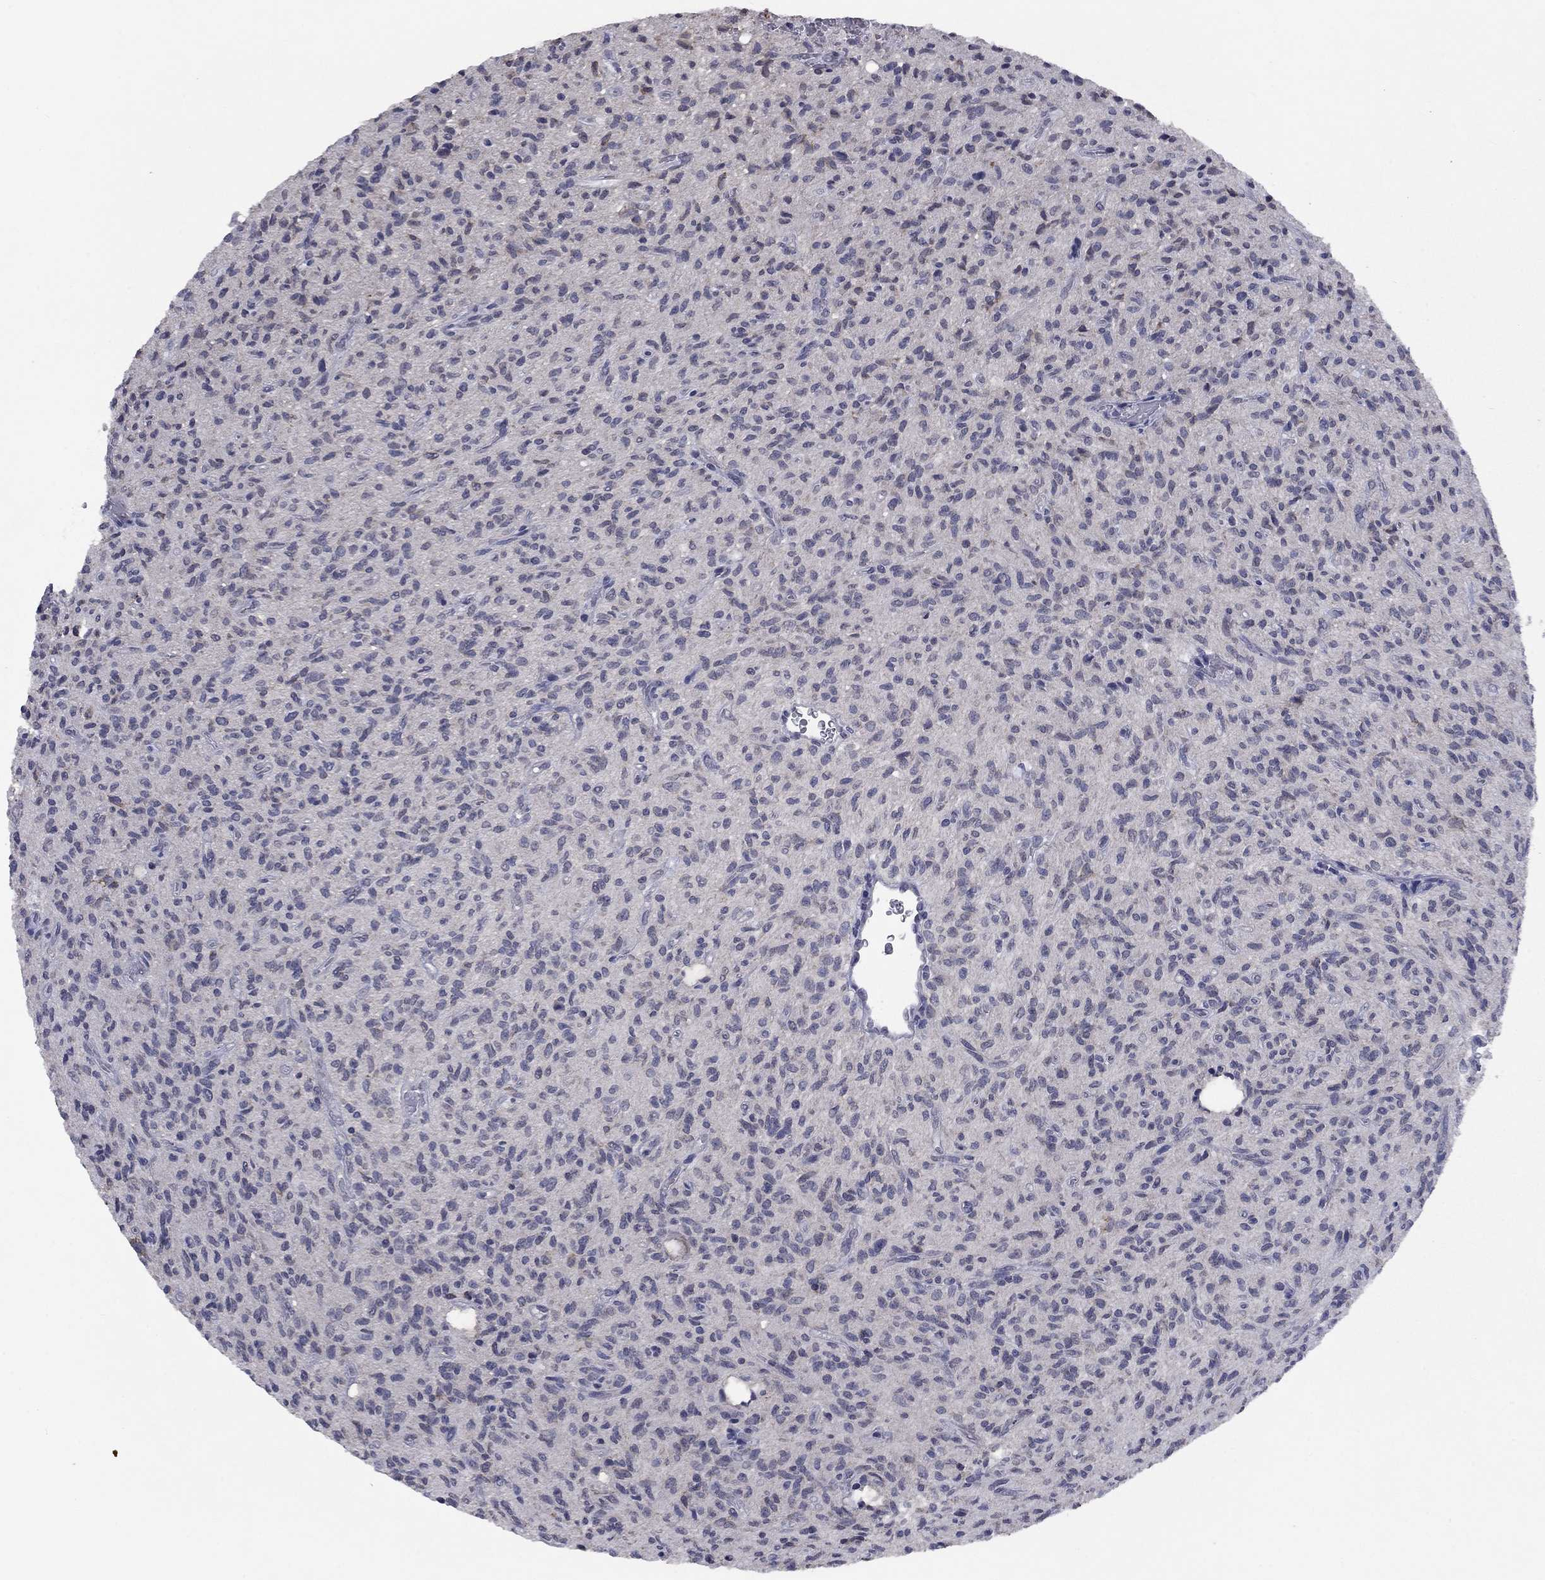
{"staining": {"intensity": "negative", "quantity": "none", "location": "none"}, "tissue": "glioma", "cell_type": "Tumor cells", "image_type": "cancer", "snomed": [{"axis": "morphology", "description": "Glioma, malignant, High grade"}, {"axis": "topography", "description": "Brain"}], "caption": "Histopathology image shows no protein positivity in tumor cells of malignant glioma (high-grade) tissue.", "gene": "SPATA33", "patient": {"sex": "male", "age": 64}}